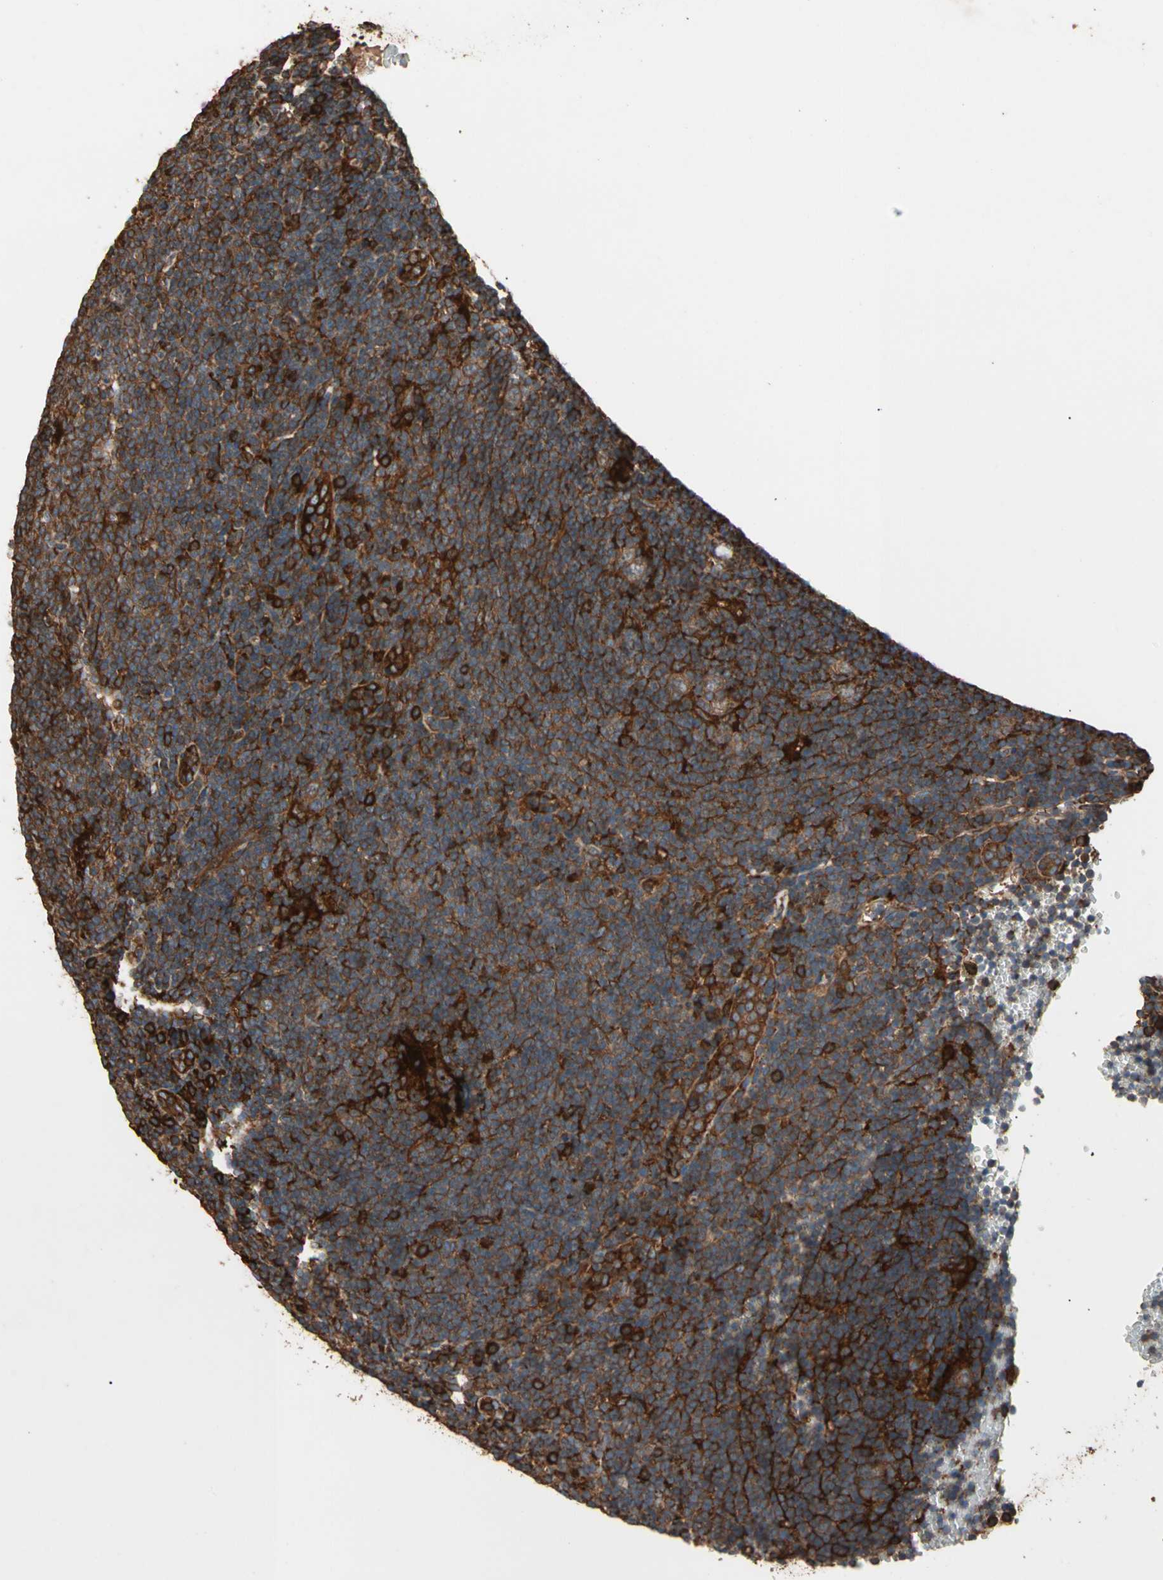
{"staining": {"intensity": "moderate", "quantity": ">75%", "location": "cytoplasmic/membranous"}, "tissue": "lymphoma", "cell_type": "Tumor cells", "image_type": "cancer", "snomed": [{"axis": "morphology", "description": "Hodgkin's disease, NOS"}, {"axis": "topography", "description": "Lymph node"}], "caption": "Immunohistochemical staining of human lymphoma reveals medium levels of moderate cytoplasmic/membranous staining in approximately >75% of tumor cells.", "gene": "AGBL2", "patient": {"sex": "female", "age": 57}}